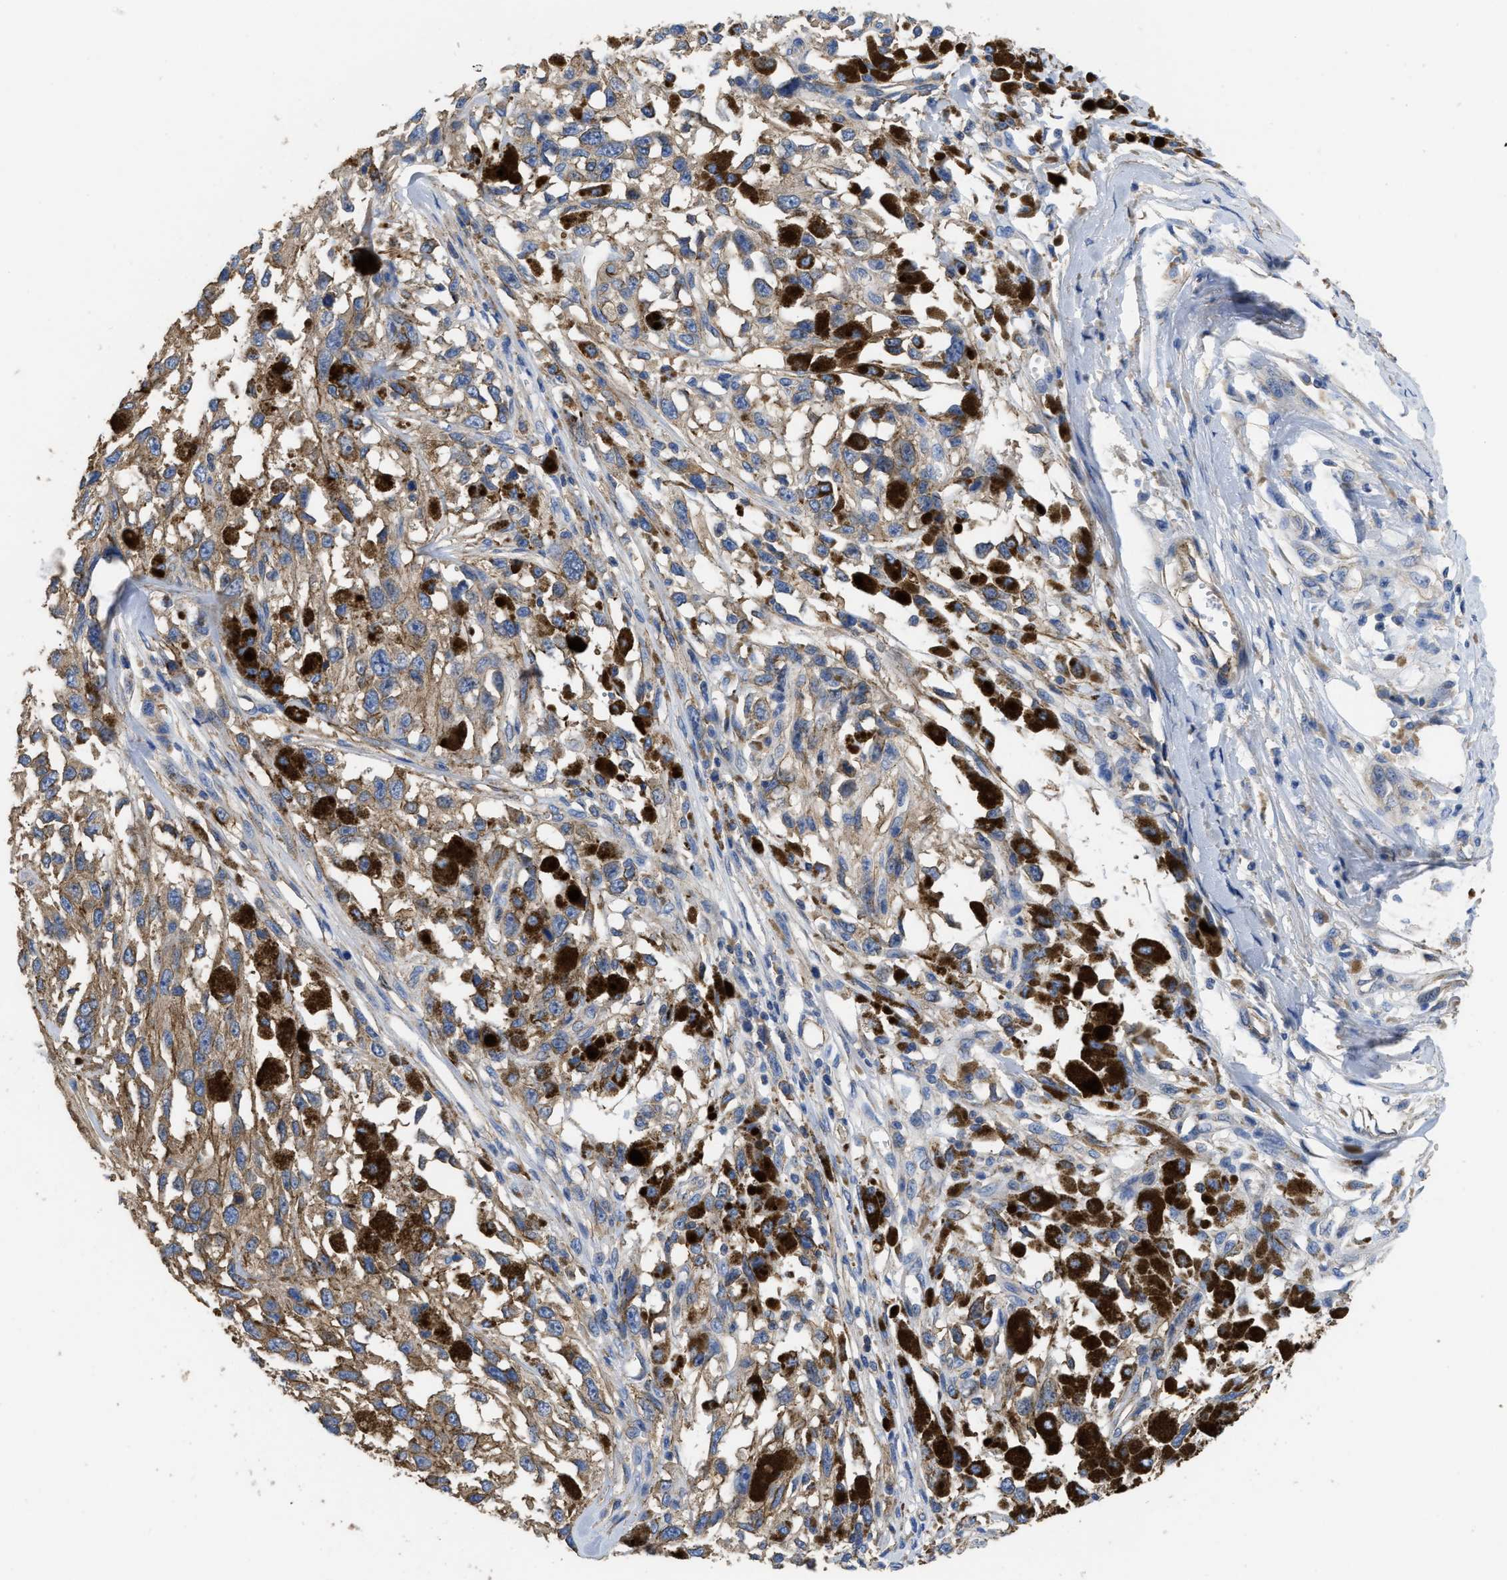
{"staining": {"intensity": "negative", "quantity": "none", "location": "none"}, "tissue": "melanoma", "cell_type": "Tumor cells", "image_type": "cancer", "snomed": [{"axis": "morphology", "description": "Malignant melanoma, Metastatic site"}, {"axis": "topography", "description": "Lymph node"}], "caption": "Immunohistochemical staining of human malignant melanoma (metastatic site) shows no significant expression in tumor cells.", "gene": "USP4", "patient": {"sex": "male", "age": 59}}